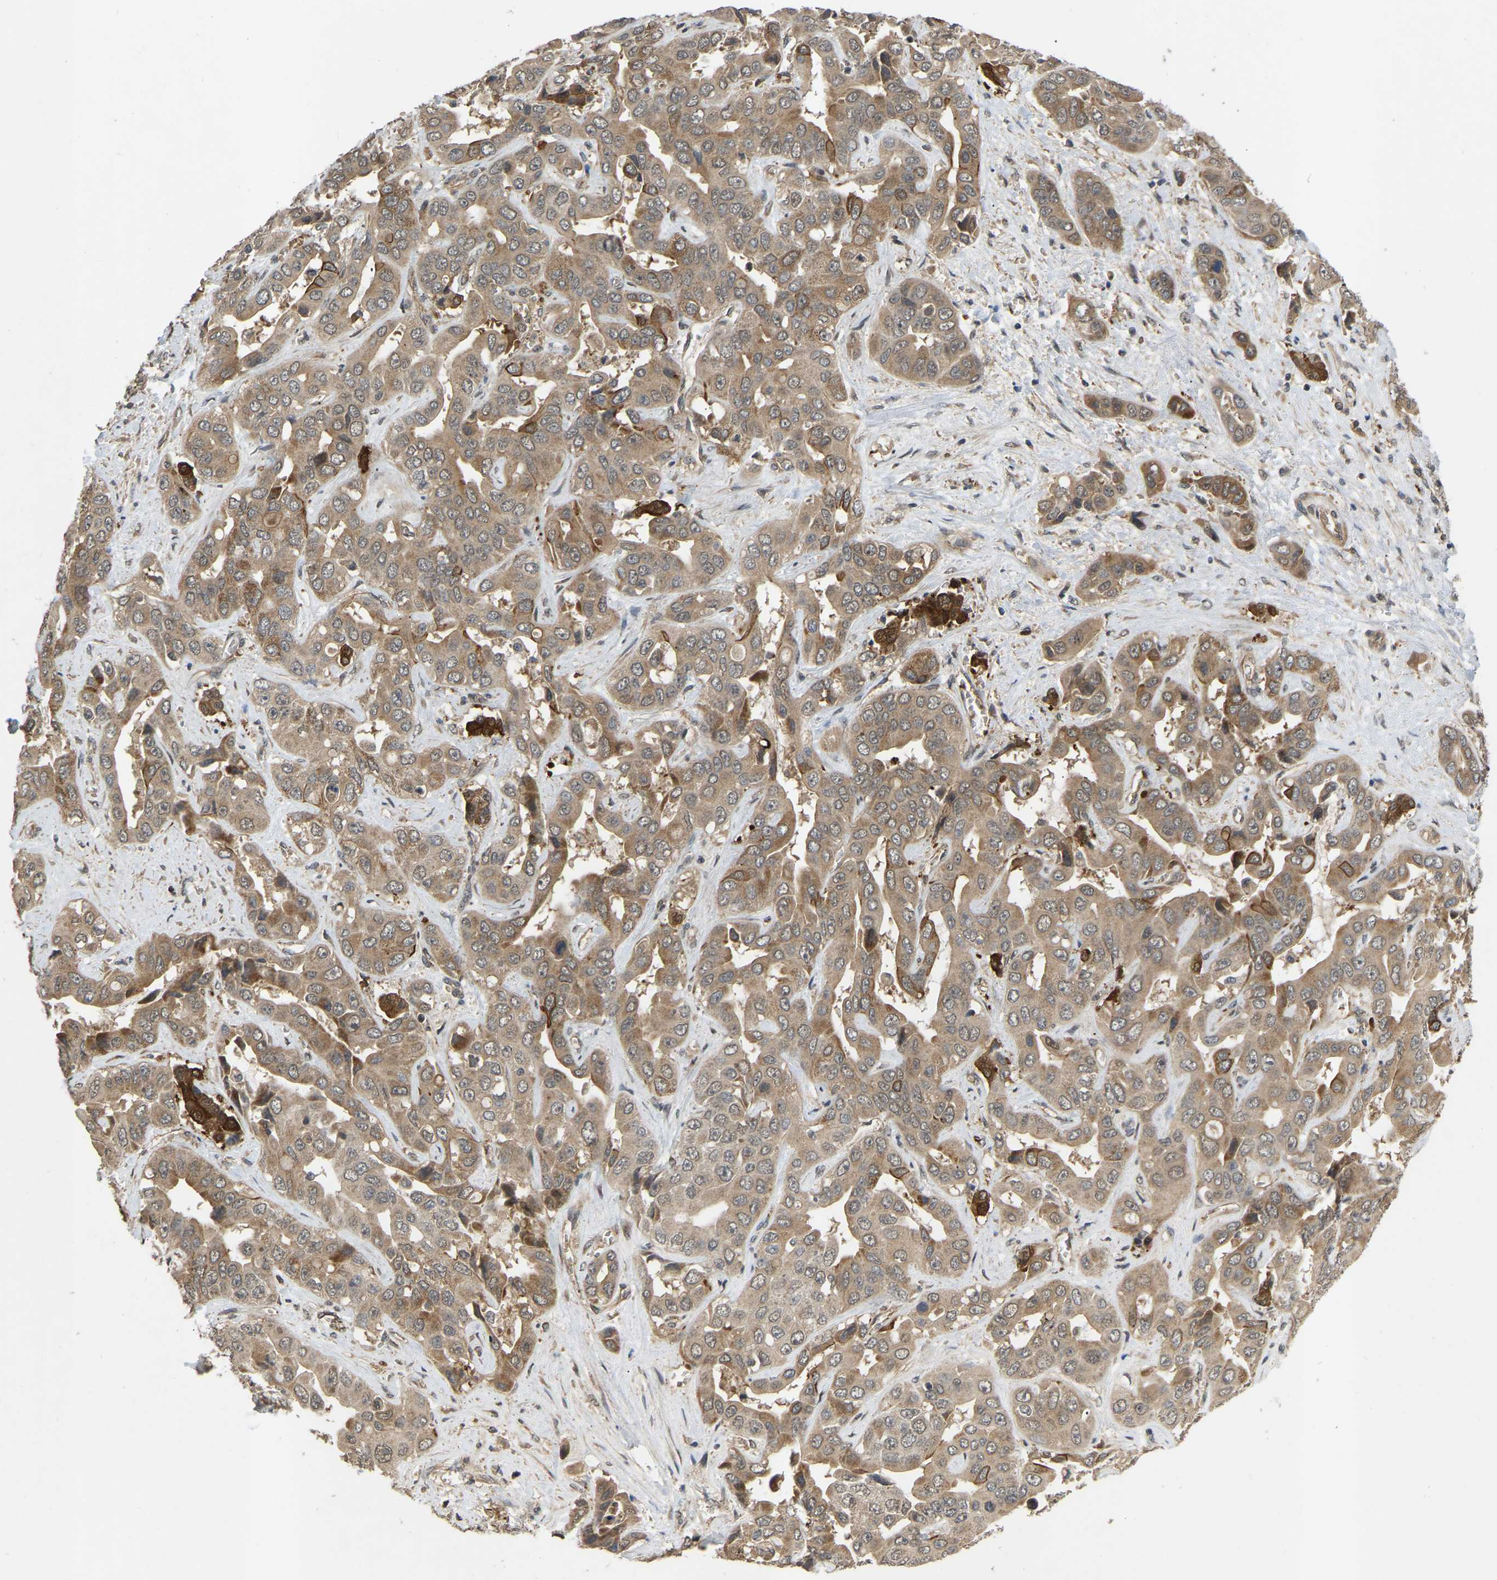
{"staining": {"intensity": "moderate", "quantity": ">75%", "location": "cytoplasmic/membranous"}, "tissue": "liver cancer", "cell_type": "Tumor cells", "image_type": "cancer", "snomed": [{"axis": "morphology", "description": "Cholangiocarcinoma"}, {"axis": "topography", "description": "Liver"}], "caption": "Liver cancer tissue shows moderate cytoplasmic/membranous expression in about >75% of tumor cells", "gene": "LIMK2", "patient": {"sex": "female", "age": 52}}